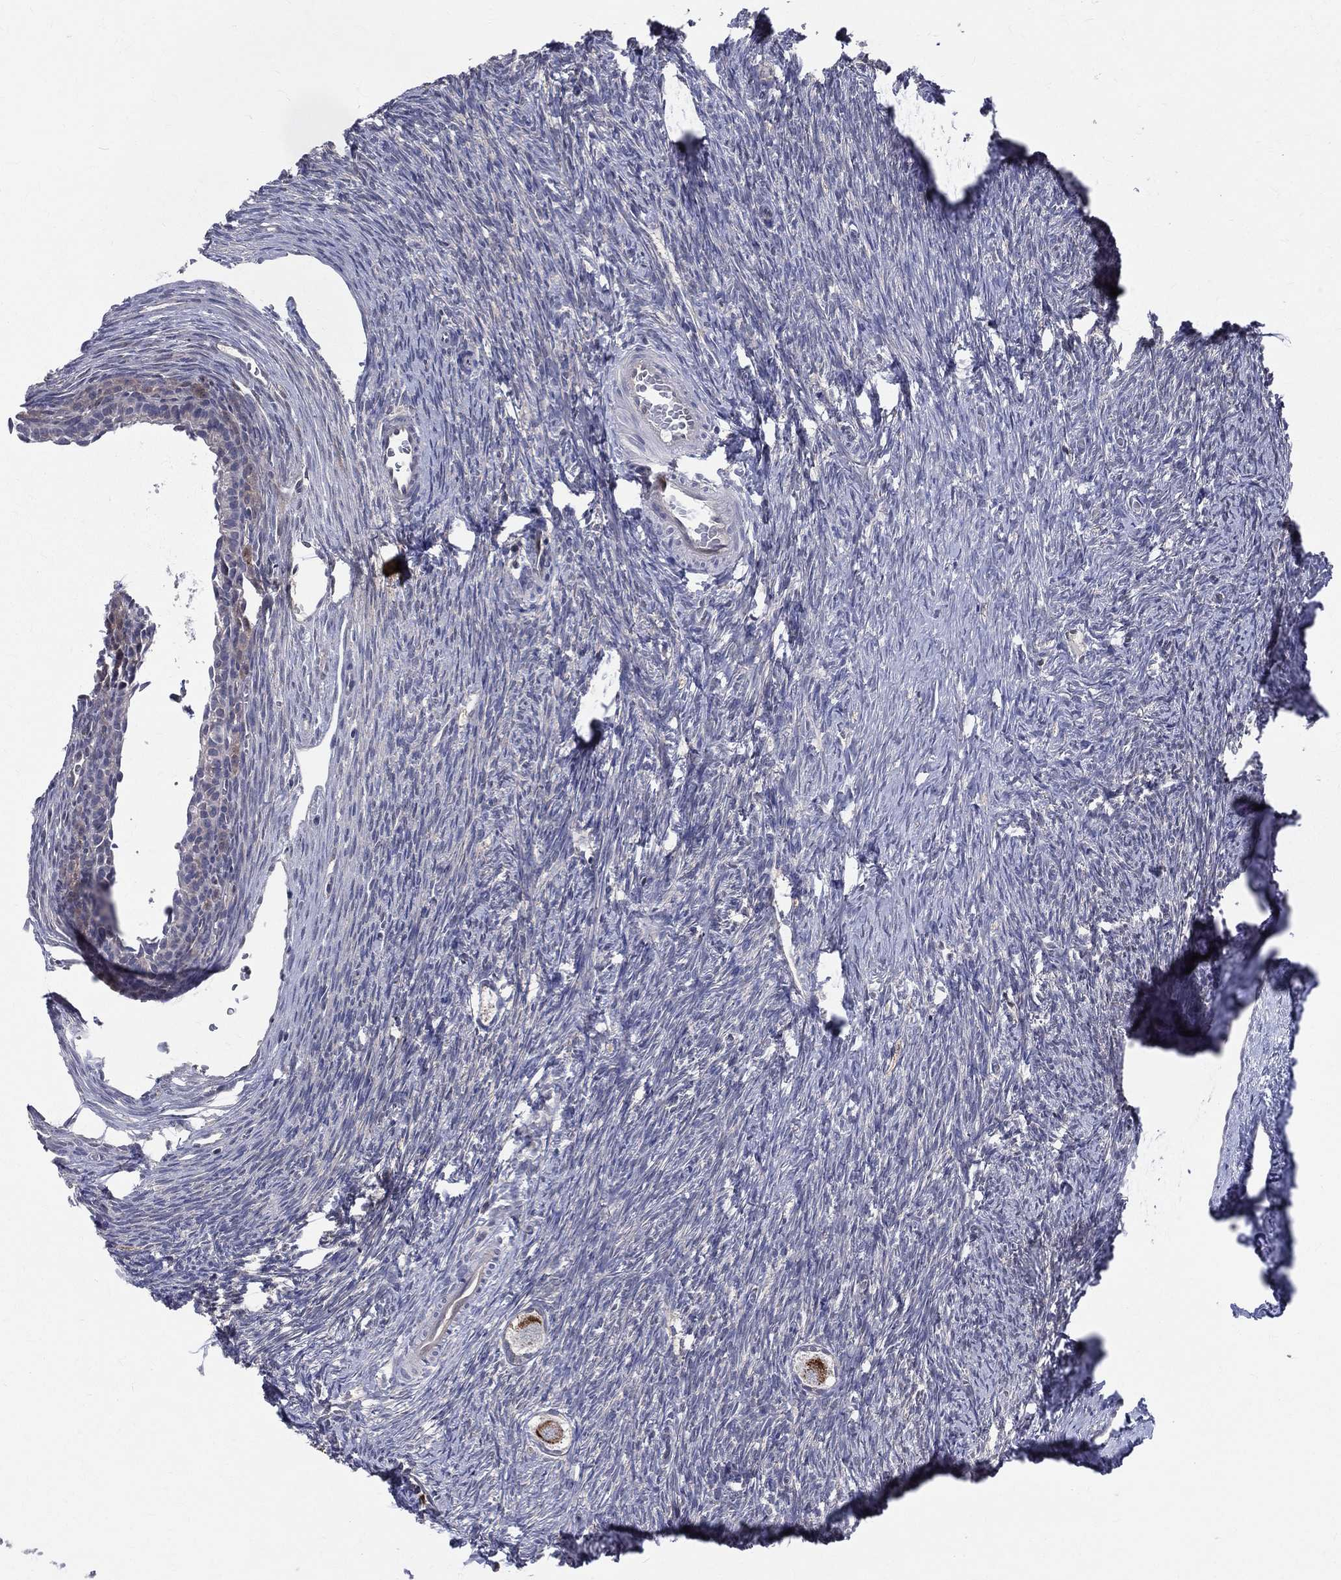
{"staining": {"intensity": "strong", "quantity": "<25%", "location": "cytoplasmic/membranous"}, "tissue": "ovary", "cell_type": "Follicle cells", "image_type": "normal", "snomed": [{"axis": "morphology", "description": "Normal tissue, NOS"}, {"axis": "topography", "description": "Ovary"}], "caption": "The image displays staining of unremarkable ovary, revealing strong cytoplasmic/membranous protein positivity (brown color) within follicle cells.", "gene": "DLG4", "patient": {"sex": "female", "age": 27}}